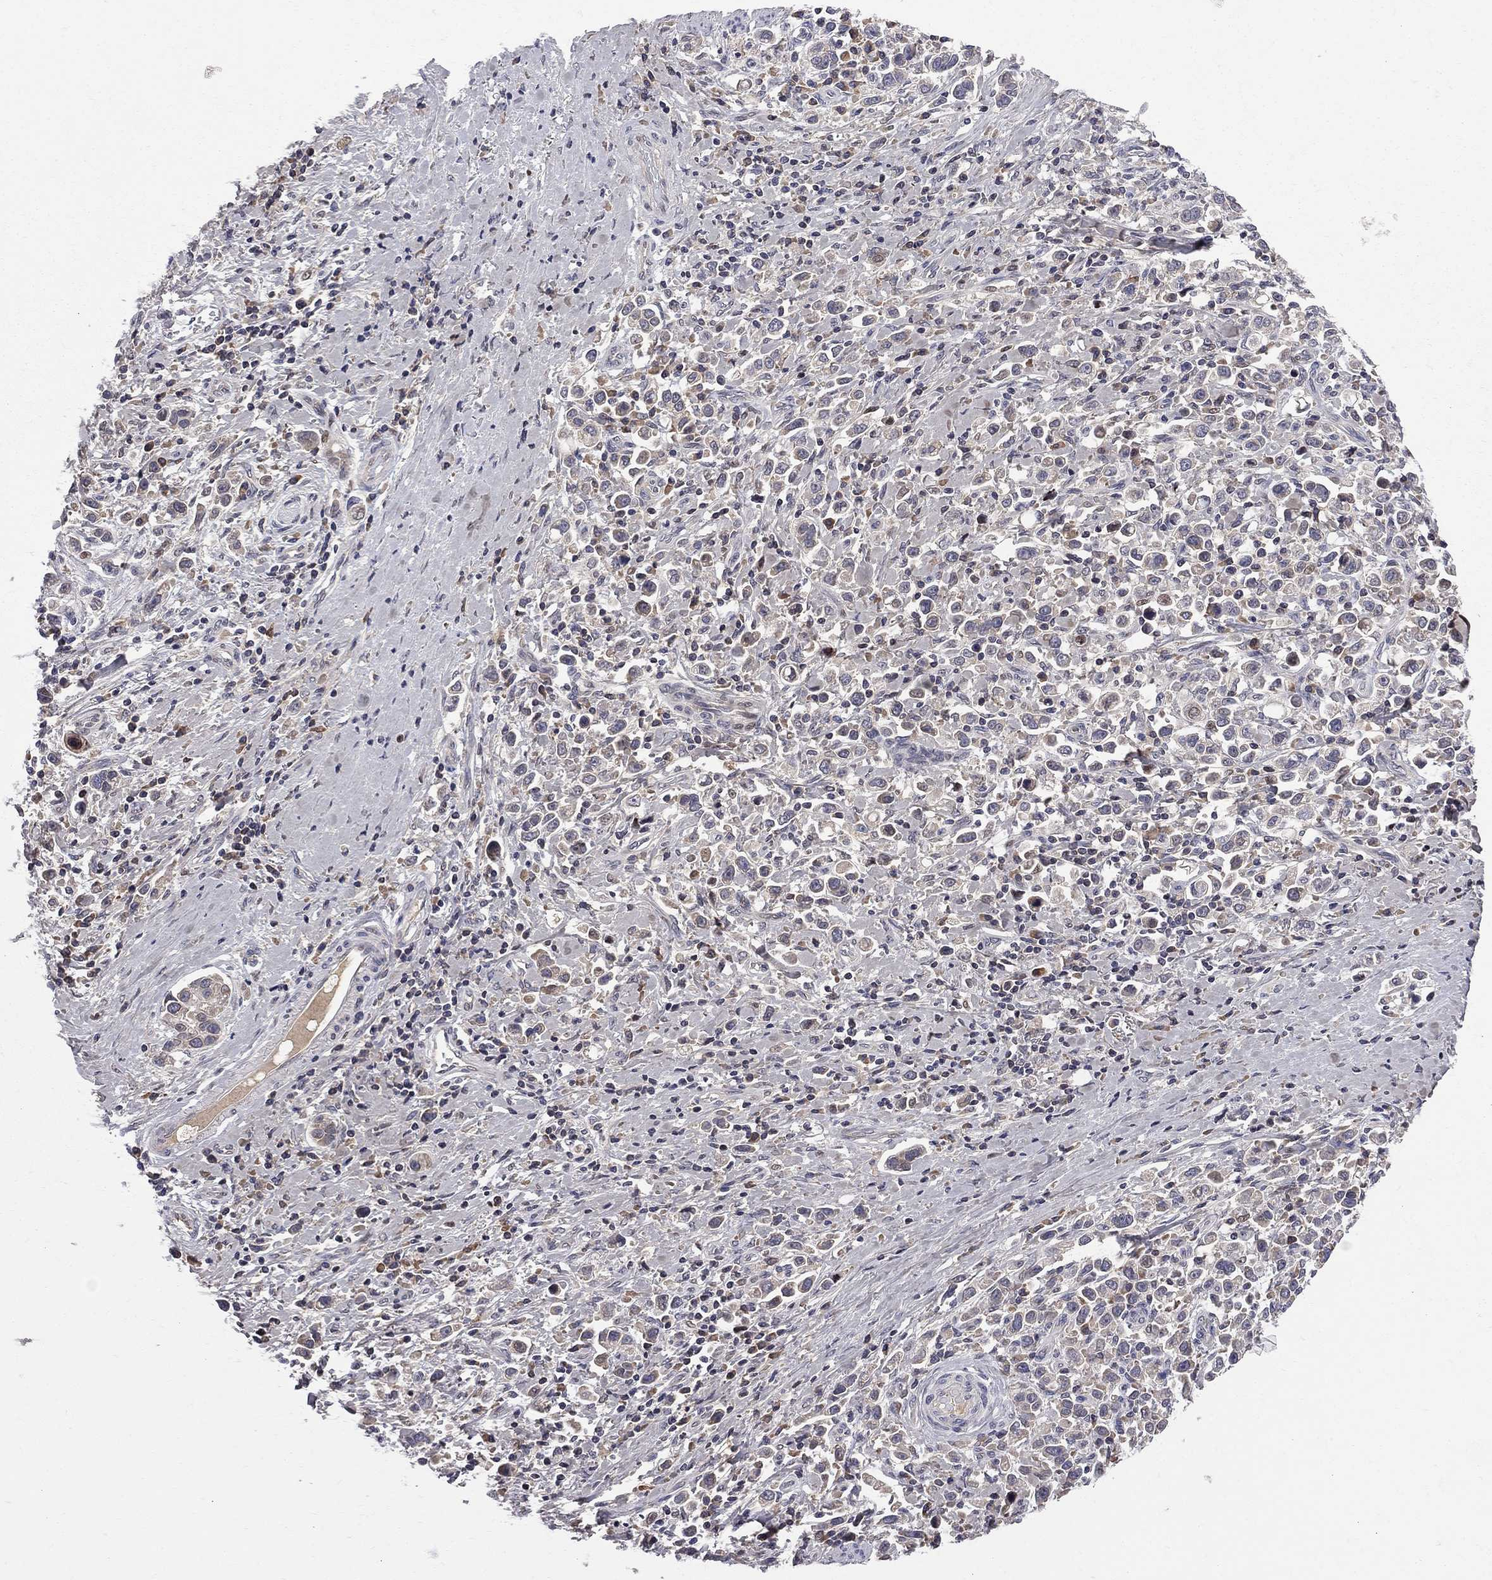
{"staining": {"intensity": "weak", "quantity": "<25%", "location": "nuclear"}, "tissue": "stomach cancer", "cell_type": "Tumor cells", "image_type": "cancer", "snomed": [{"axis": "morphology", "description": "Adenocarcinoma, NOS"}, {"axis": "topography", "description": "Stomach"}], "caption": "Stomach cancer was stained to show a protein in brown. There is no significant positivity in tumor cells.", "gene": "CNOT11", "patient": {"sex": "male", "age": 93}}